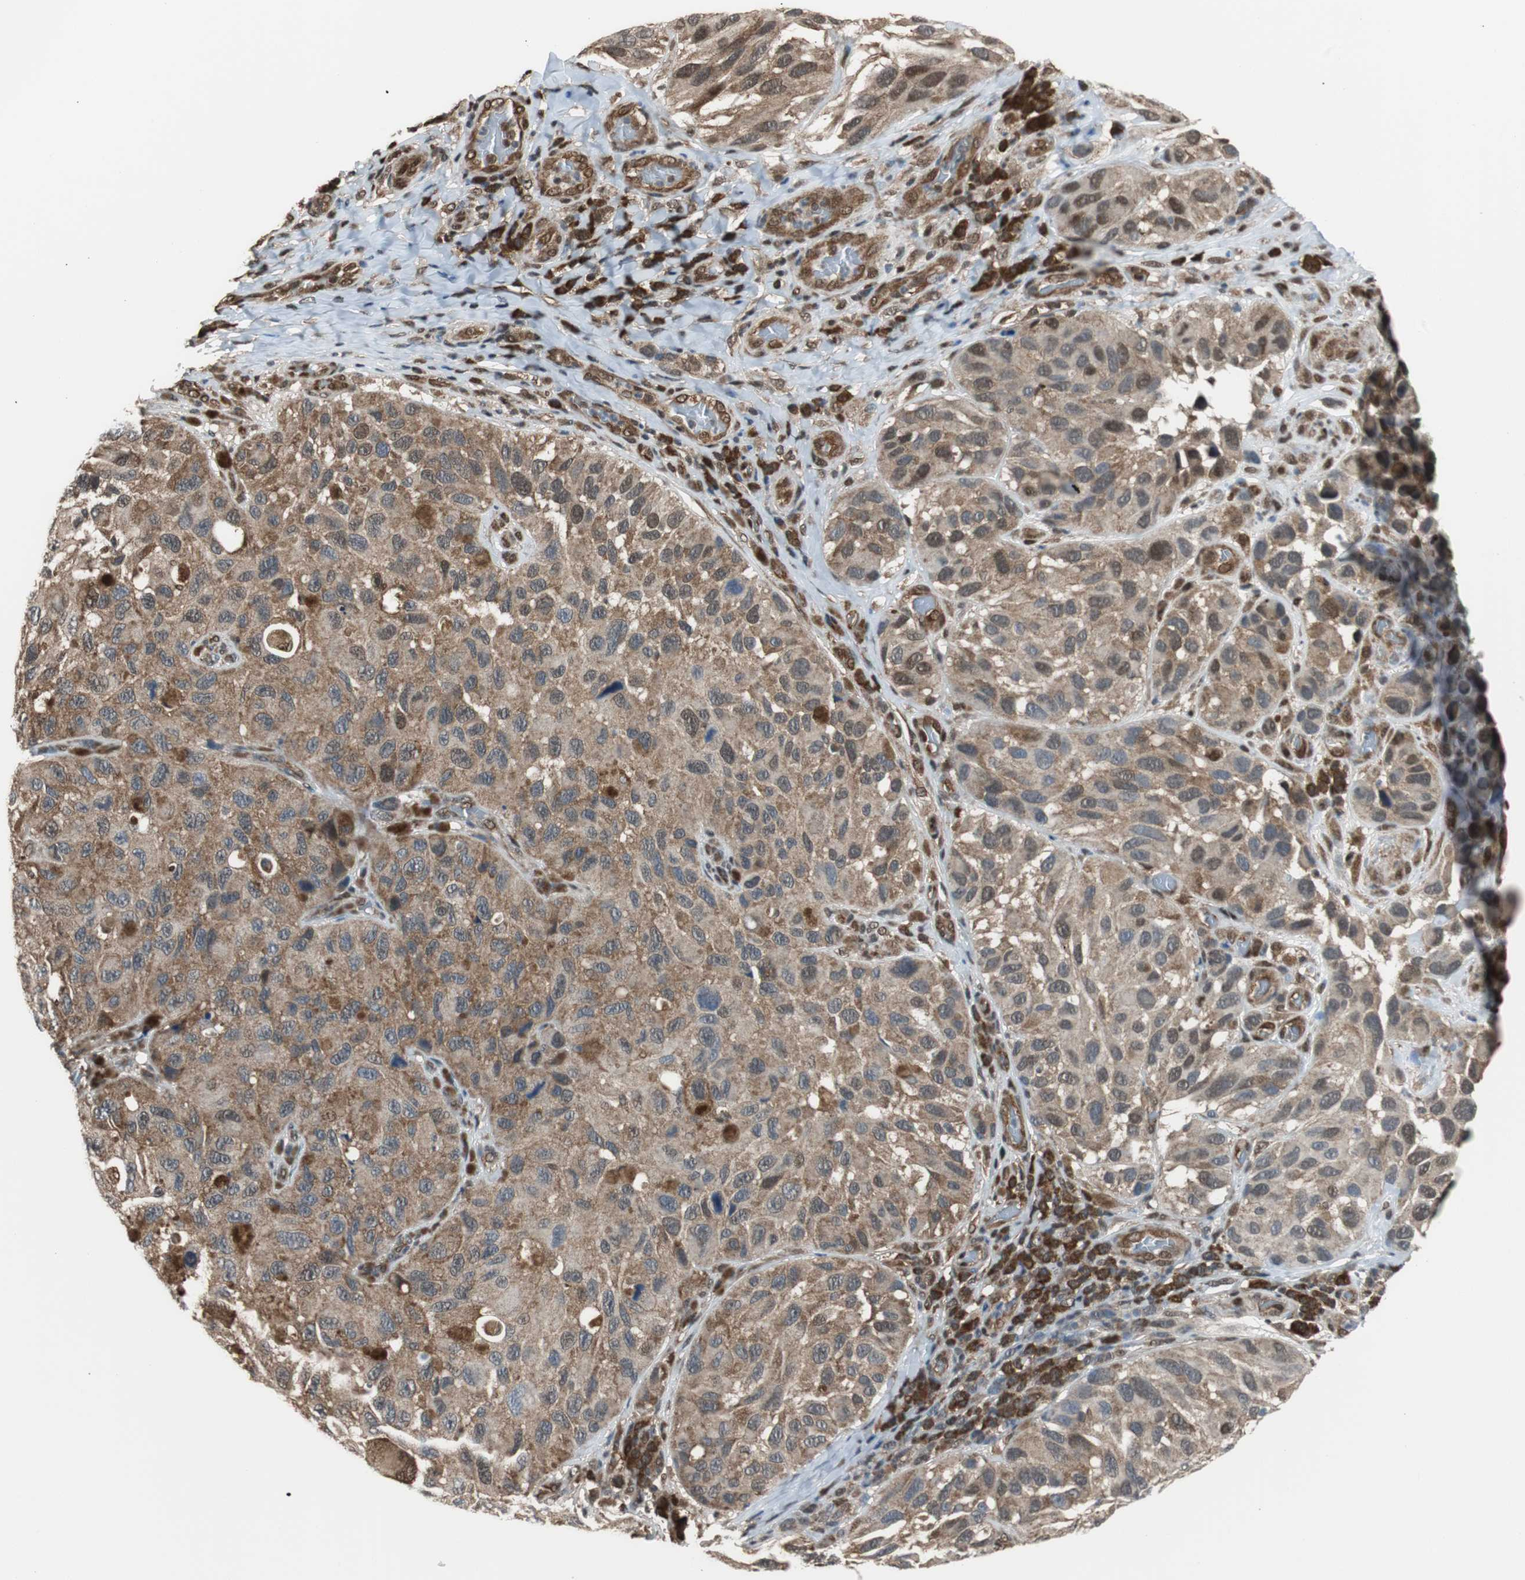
{"staining": {"intensity": "moderate", "quantity": ">75%", "location": "cytoplasmic/membranous"}, "tissue": "melanoma", "cell_type": "Tumor cells", "image_type": "cancer", "snomed": [{"axis": "morphology", "description": "Malignant melanoma, NOS"}, {"axis": "topography", "description": "Skin"}], "caption": "Melanoma stained for a protein (brown) shows moderate cytoplasmic/membranous positive positivity in approximately >75% of tumor cells.", "gene": "VCP", "patient": {"sex": "female", "age": 73}}